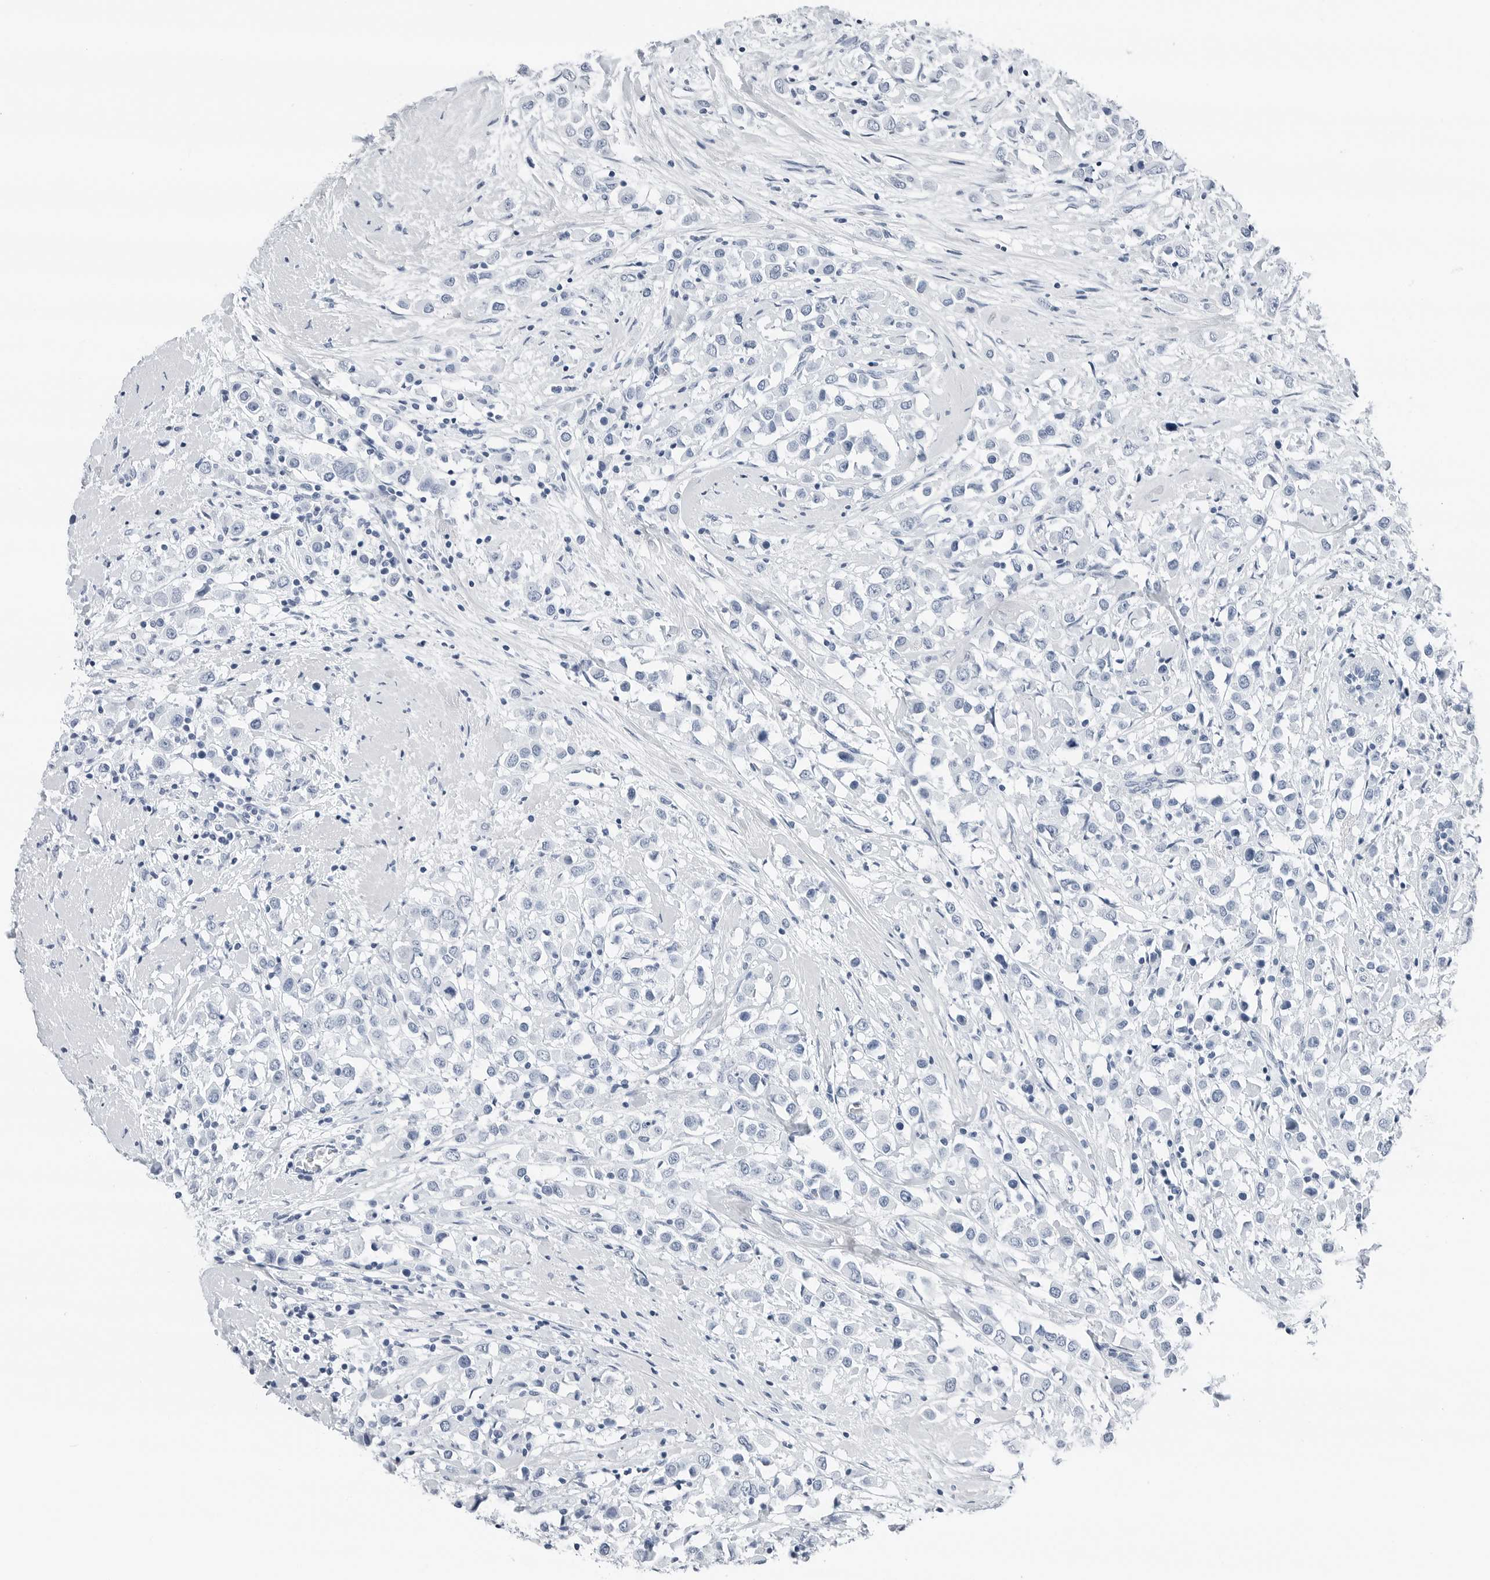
{"staining": {"intensity": "negative", "quantity": "none", "location": "none"}, "tissue": "breast cancer", "cell_type": "Tumor cells", "image_type": "cancer", "snomed": [{"axis": "morphology", "description": "Duct carcinoma"}, {"axis": "topography", "description": "Breast"}], "caption": "This photomicrograph is of invasive ductal carcinoma (breast) stained with immunohistochemistry to label a protein in brown with the nuclei are counter-stained blue. There is no staining in tumor cells. (Brightfield microscopy of DAB (3,3'-diaminobenzidine) immunohistochemistry (IHC) at high magnification).", "gene": "SLPI", "patient": {"sex": "female", "age": 61}}